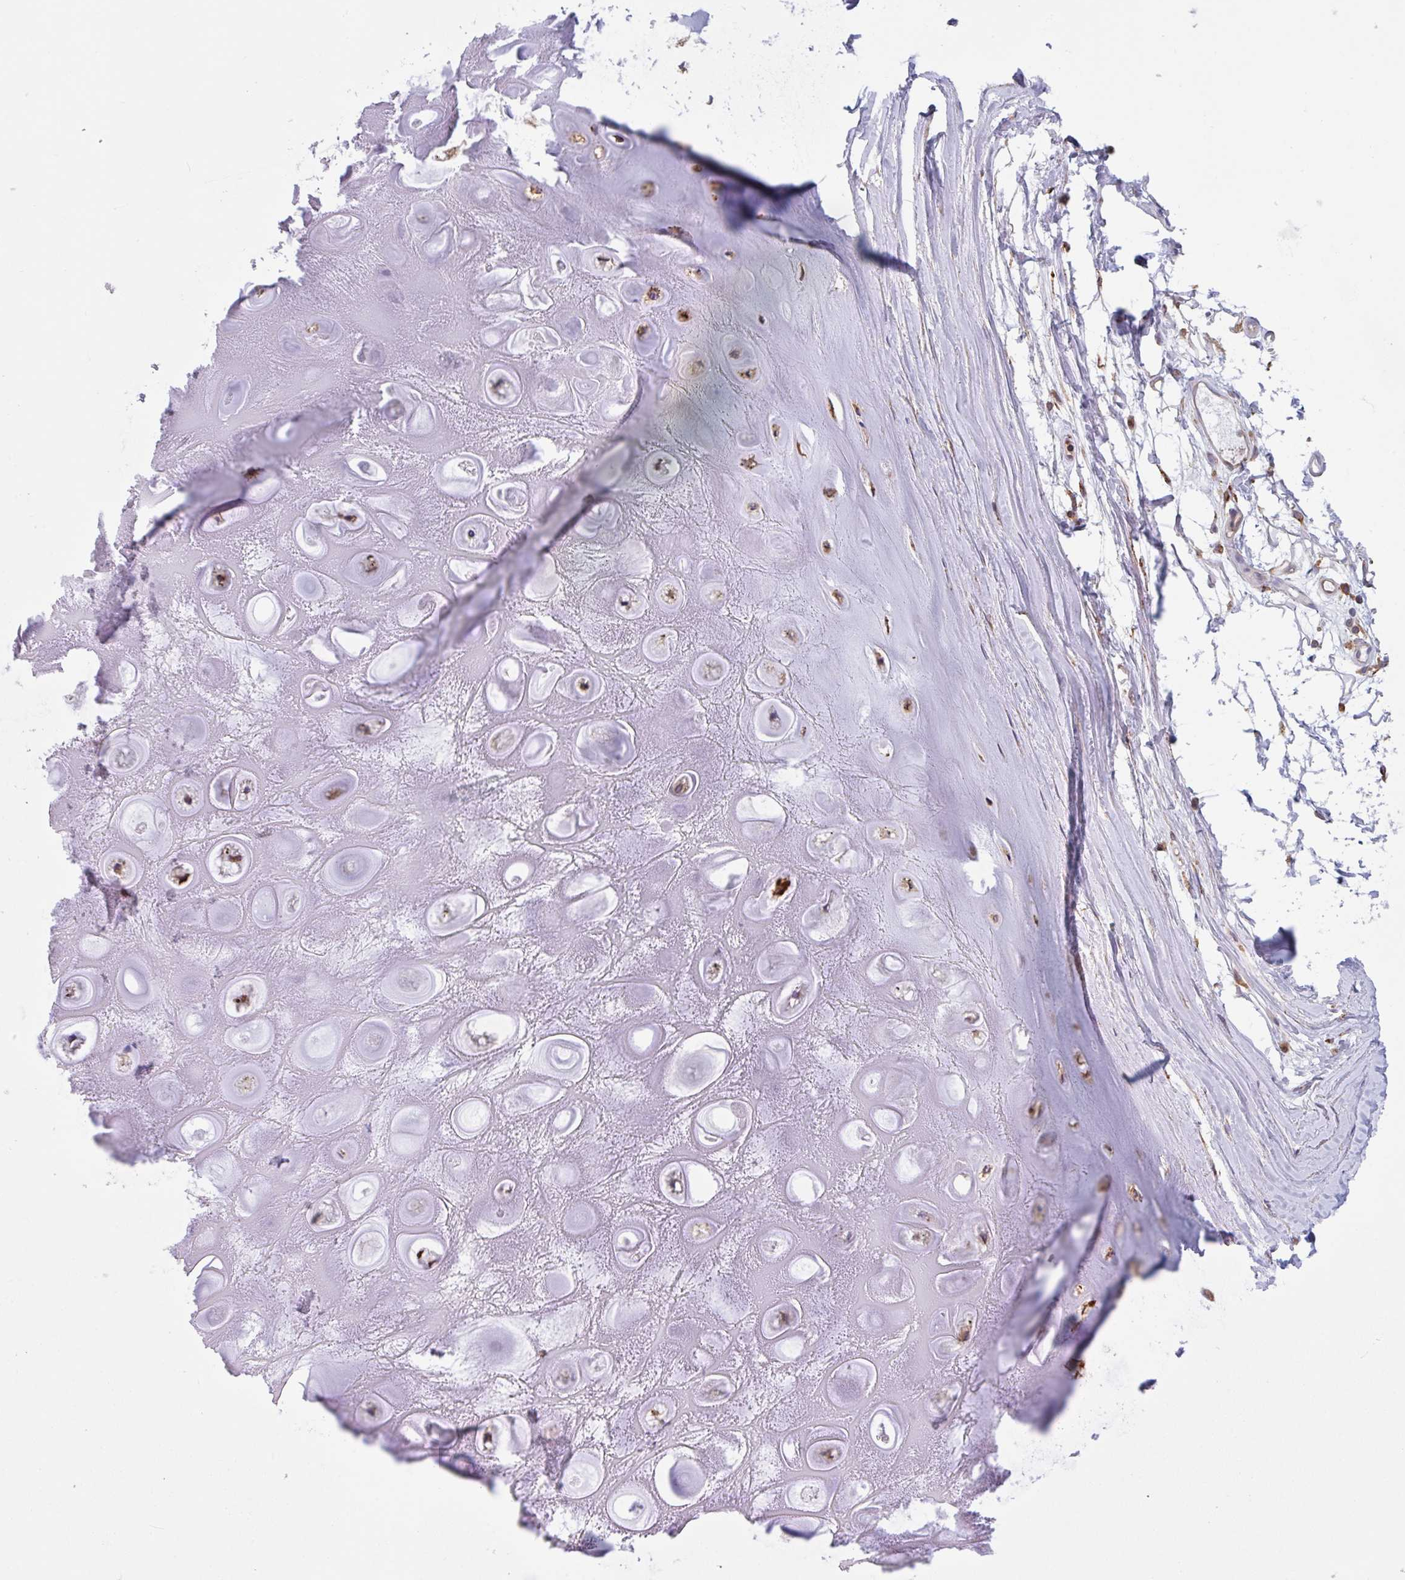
{"staining": {"intensity": "negative", "quantity": "none", "location": "none"}, "tissue": "adipose tissue", "cell_type": "Adipocytes", "image_type": "normal", "snomed": [{"axis": "morphology", "description": "Normal tissue, NOS"}, {"axis": "topography", "description": "Lymph node"}, {"axis": "topography", "description": "Cartilage tissue"}, {"axis": "topography", "description": "Nasopharynx"}], "caption": "High magnification brightfield microscopy of normal adipose tissue stained with DAB (3,3'-diaminobenzidine) (brown) and counterstained with hematoxylin (blue): adipocytes show no significant expression. Brightfield microscopy of immunohistochemistry (IHC) stained with DAB (3,3'-diaminobenzidine) (brown) and hematoxylin (blue), captured at high magnification.", "gene": "DOK4", "patient": {"sex": "male", "age": 63}}